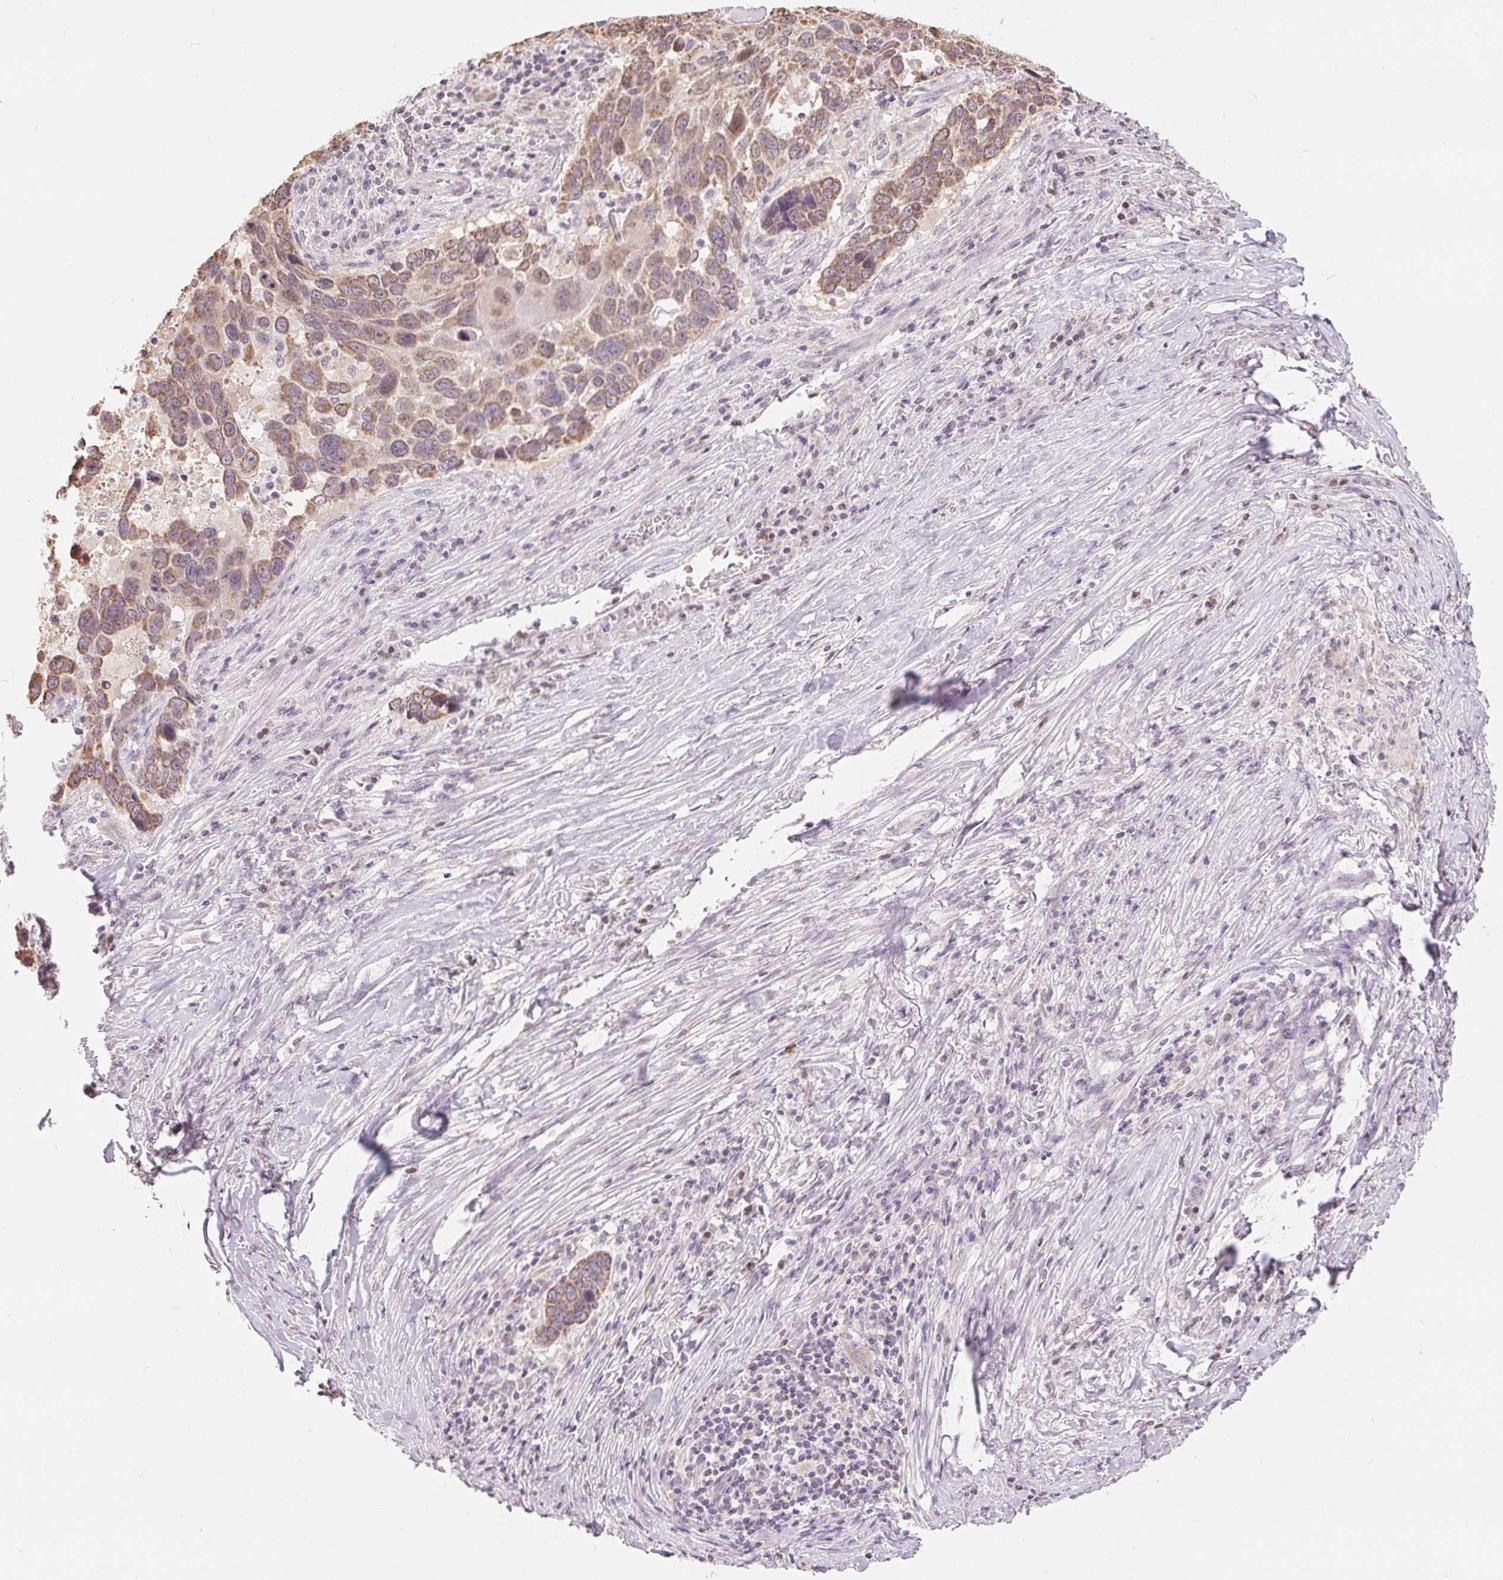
{"staining": {"intensity": "moderate", "quantity": "25%-75%", "location": "cytoplasmic/membranous"}, "tissue": "lung cancer", "cell_type": "Tumor cells", "image_type": "cancer", "snomed": [{"axis": "morphology", "description": "Squamous cell carcinoma, NOS"}, {"axis": "topography", "description": "Lung"}], "caption": "Tumor cells reveal medium levels of moderate cytoplasmic/membranous expression in approximately 25%-75% of cells in lung squamous cell carcinoma. (DAB (3,3'-diaminobenzidine) = brown stain, brightfield microscopy at high magnification).", "gene": "POU2F2", "patient": {"sex": "male", "age": 68}}